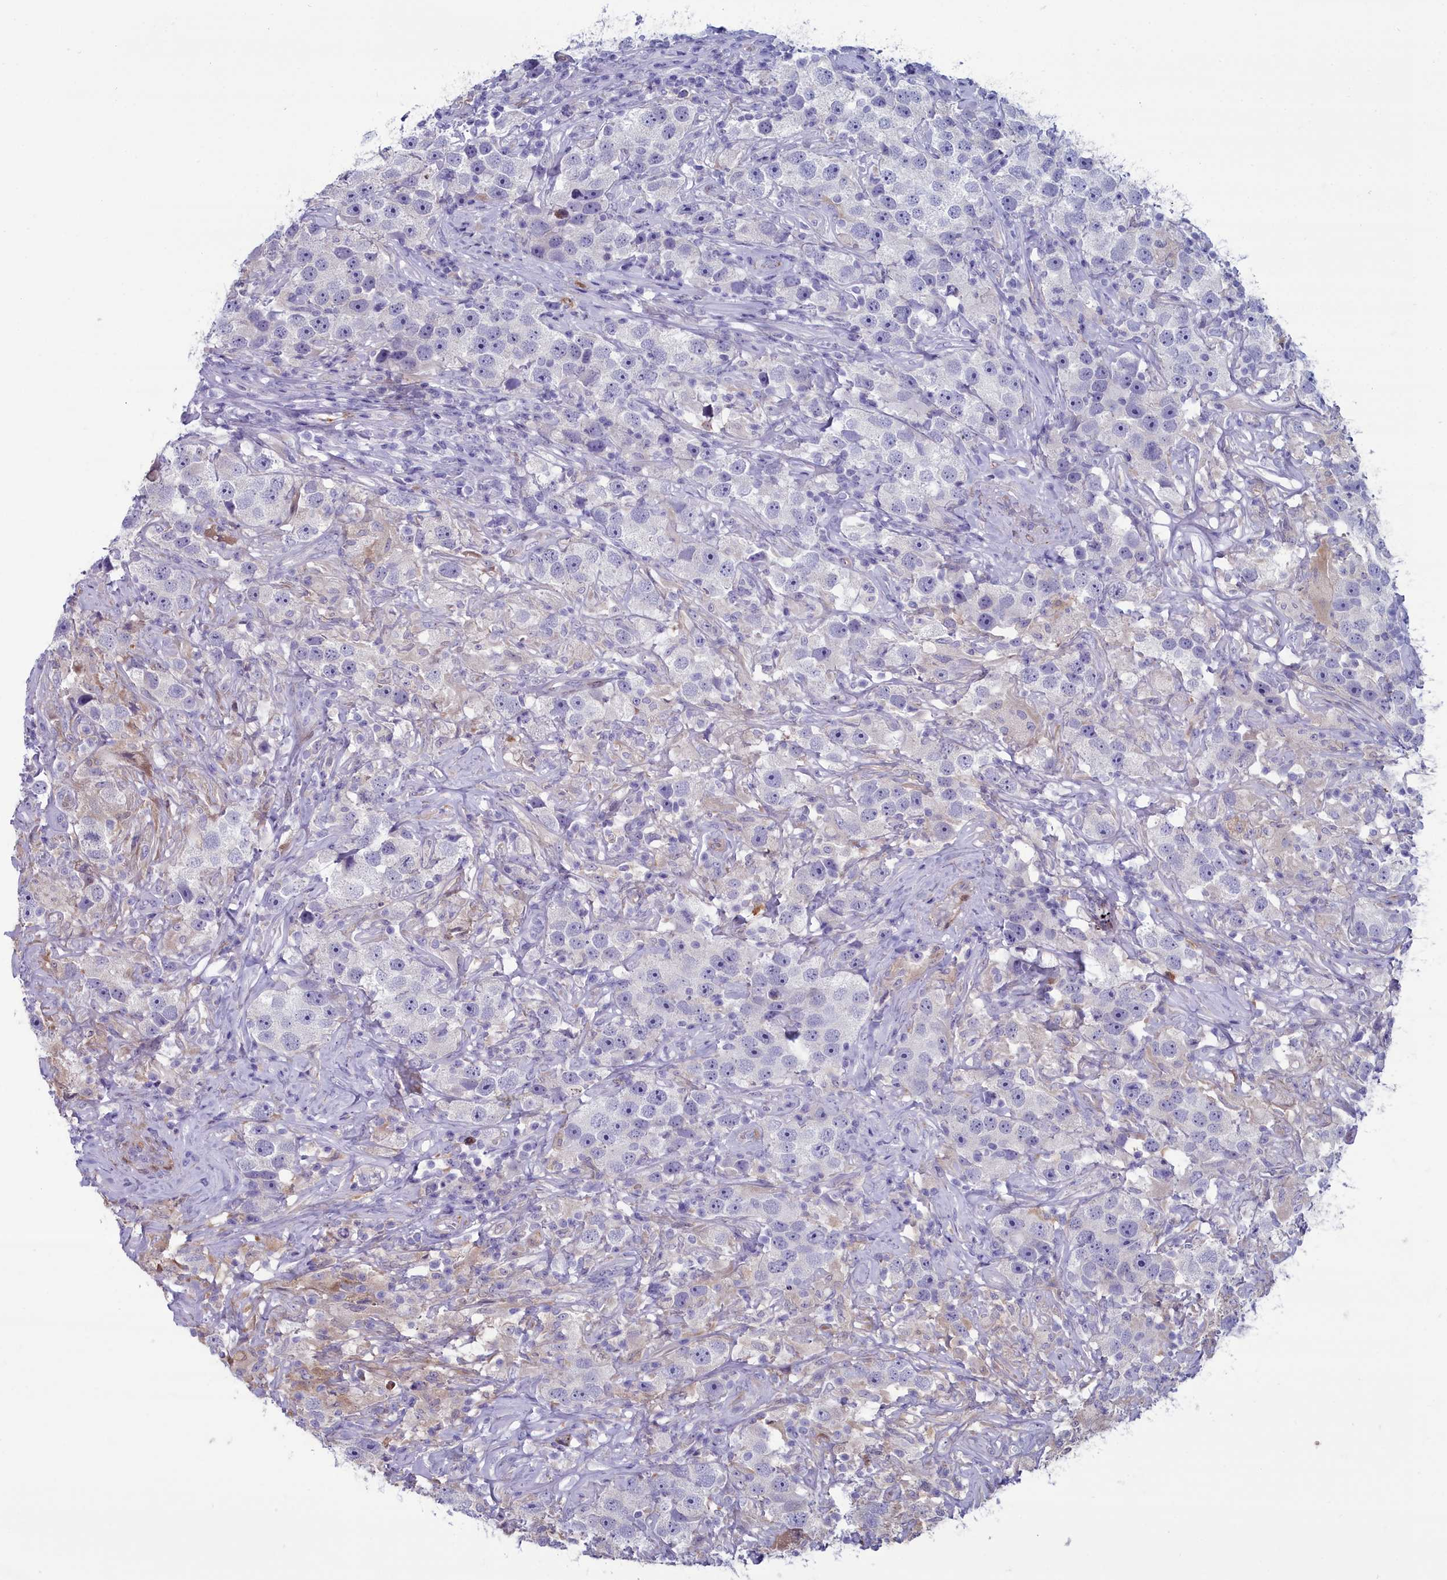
{"staining": {"intensity": "negative", "quantity": "none", "location": "none"}, "tissue": "testis cancer", "cell_type": "Tumor cells", "image_type": "cancer", "snomed": [{"axis": "morphology", "description": "Seminoma, NOS"}, {"axis": "topography", "description": "Testis"}], "caption": "Protein analysis of testis seminoma demonstrates no significant positivity in tumor cells. (DAB (3,3'-diaminobenzidine) immunohistochemistry (IHC) visualized using brightfield microscopy, high magnification).", "gene": "PPP1R14A", "patient": {"sex": "male", "age": 49}}